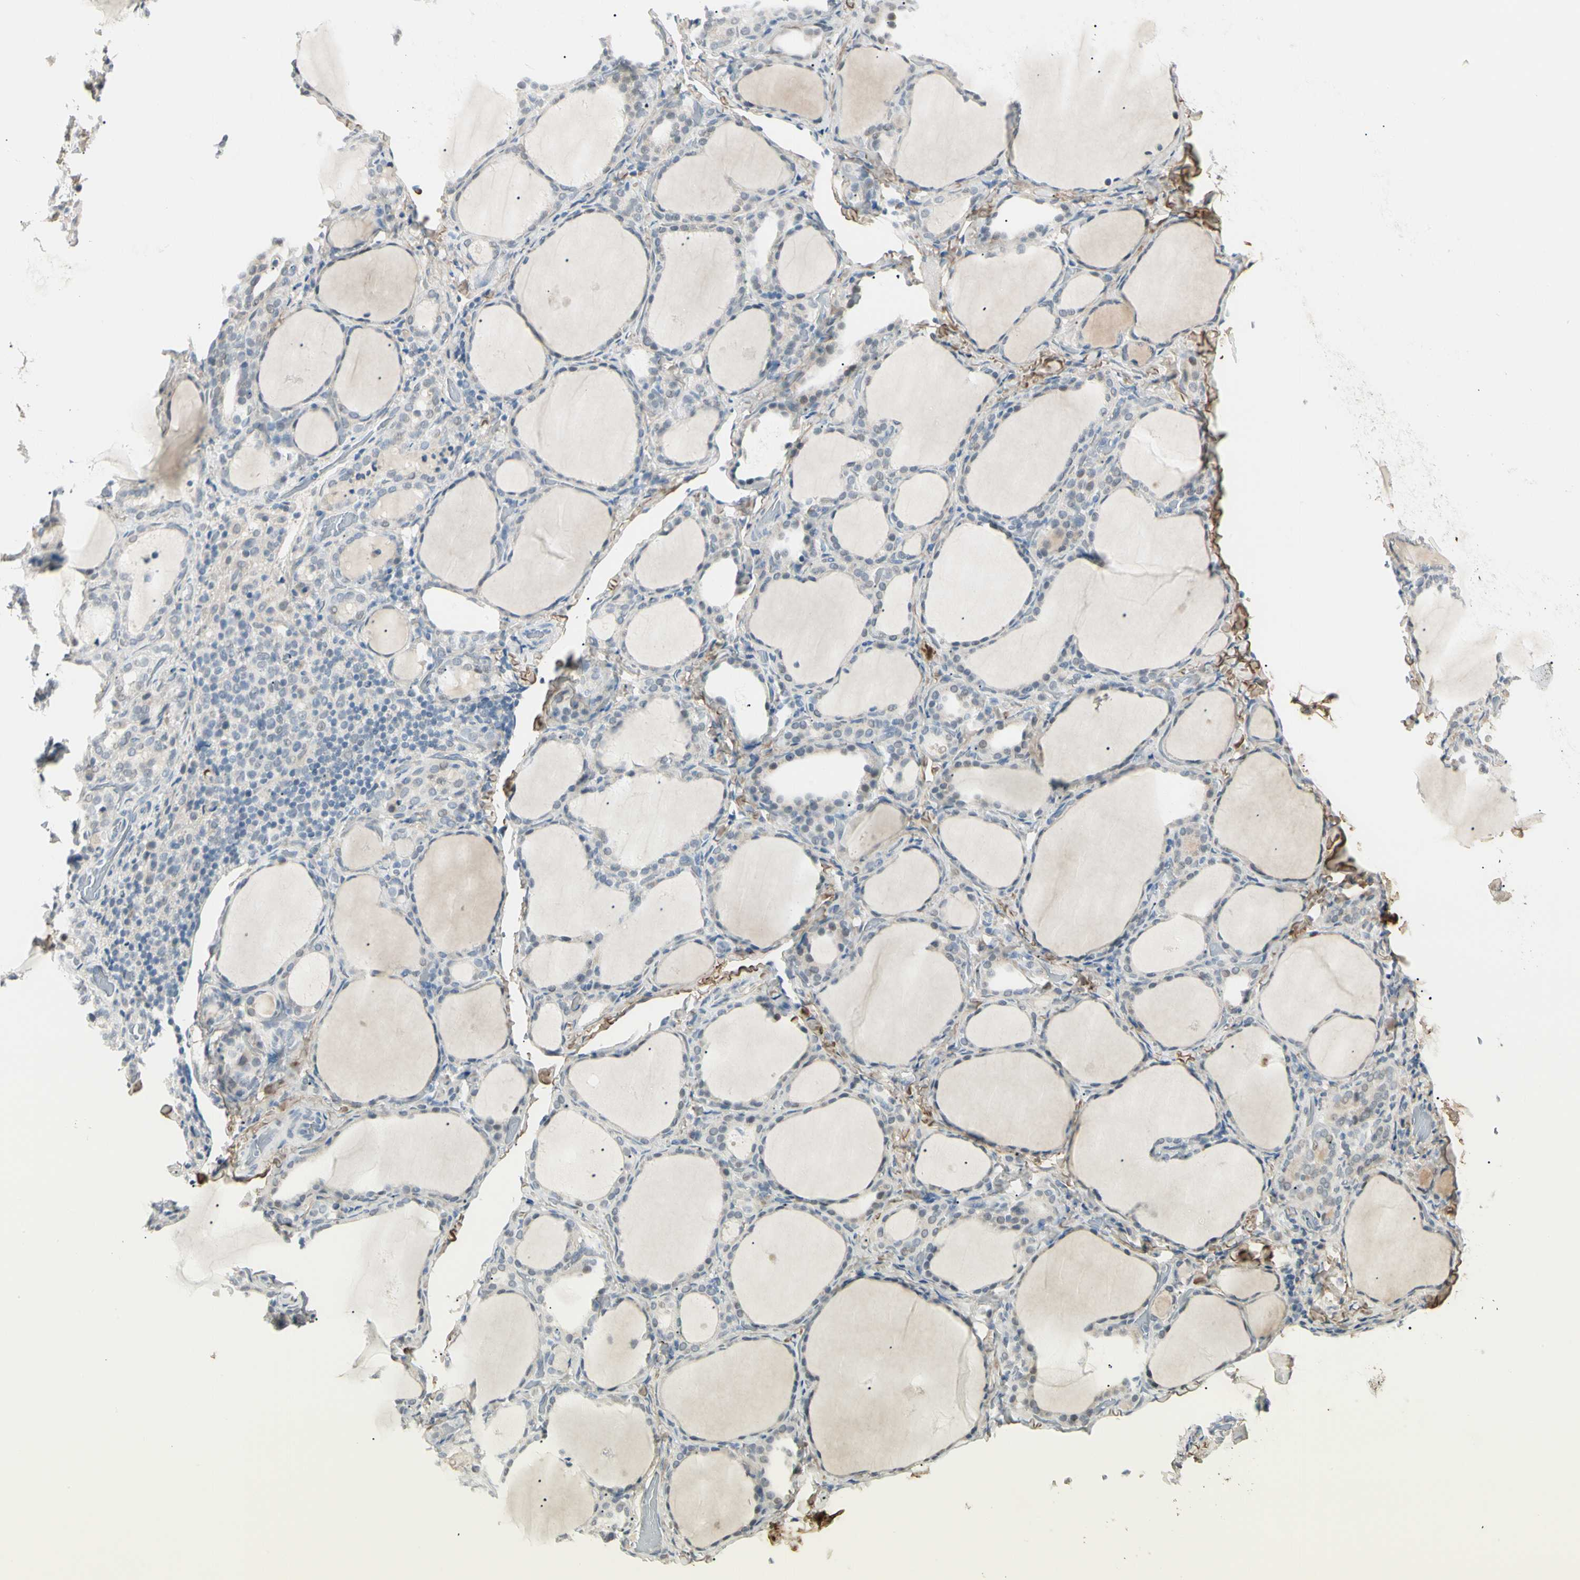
{"staining": {"intensity": "weak", "quantity": "<25%", "location": "nuclear"}, "tissue": "thyroid gland", "cell_type": "Glandular cells", "image_type": "normal", "snomed": [{"axis": "morphology", "description": "Normal tissue, NOS"}, {"axis": "morphology", "description": "Papillary adenocarcinoma, NOS"}, {"axis": "topography", "description": "Thyroid gland"}], "caption": "High magnification brightfield microscopy of normal thyroid gland stained with DAB (3,3'-diaminobenzidine) (brown) and counterstained with hematoxylin (blue): glandular cells show no significant positivity. Nuclei are stained in blue.", "gene": "ASPN", "patient": {"sex": "female", "age": 30}}